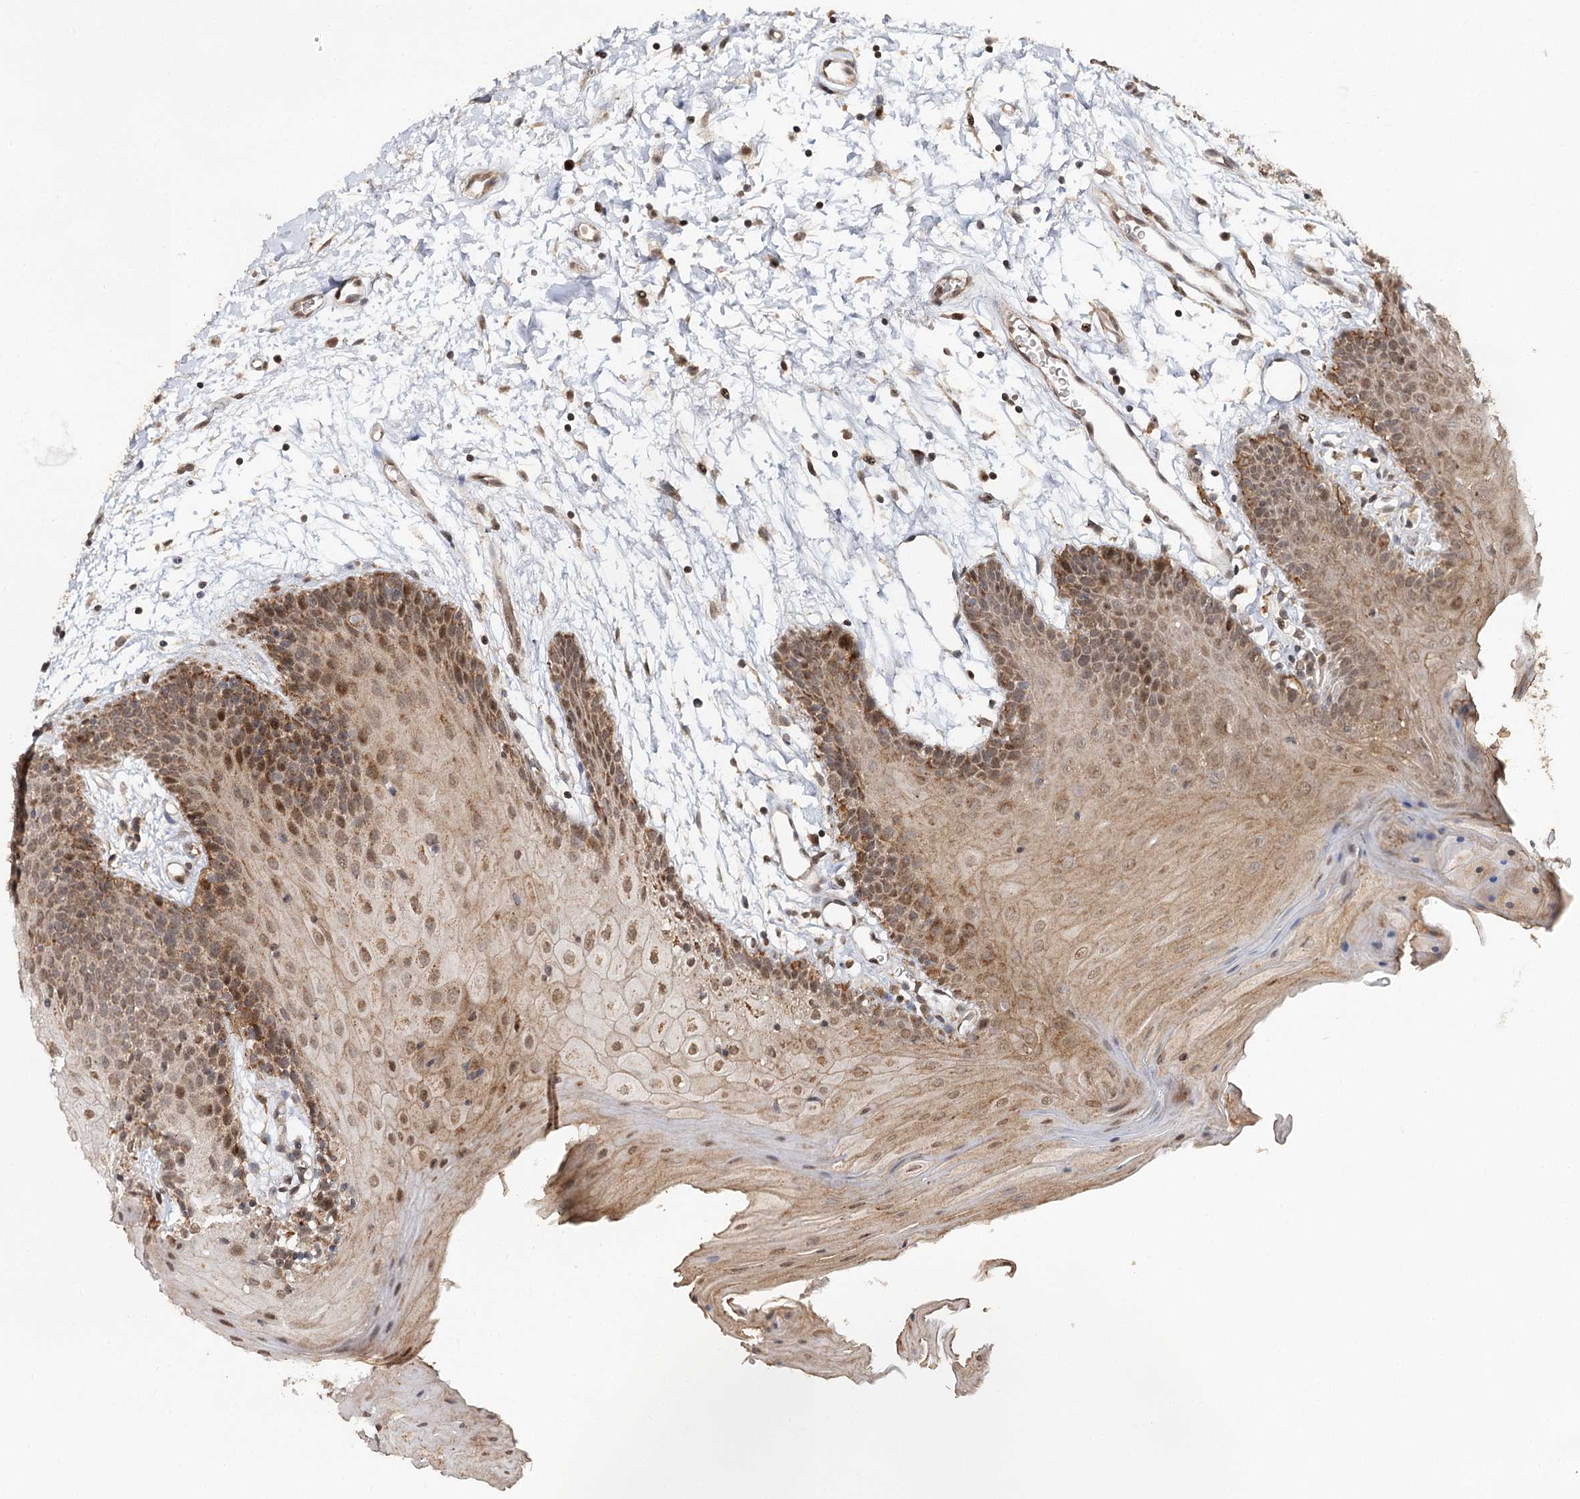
{"staining": {"intensity": "moderate", "quantity": ">75%", "location": "cytoplasmic/membranous,nuclear"}, "tissue": "oral mucosa", "cell_type": "Squamous epithelial cells", "image_type": "normal", "snomed": [{"axis": "morphology", "description": "Normal tissue, NOS"}, {"axis": "topography", "description": "Skeletal muscle"}, {"axis": "topography", "description": "Oral tissue"}, {"axis": "topography", "description": "Salivary gland"}, {"axis": "topography", "description": "Peripheral nerve tissue"}], "caption": "Benign oral mucosa demonstrates moderate cytoplasmic/membranous,nuclear expression in approximately >75% of squamous epithelial cells, visualized by immunohistochemistry.", "gene": "ZNRF3", "patient": {"sex": "male", "age": 54}}